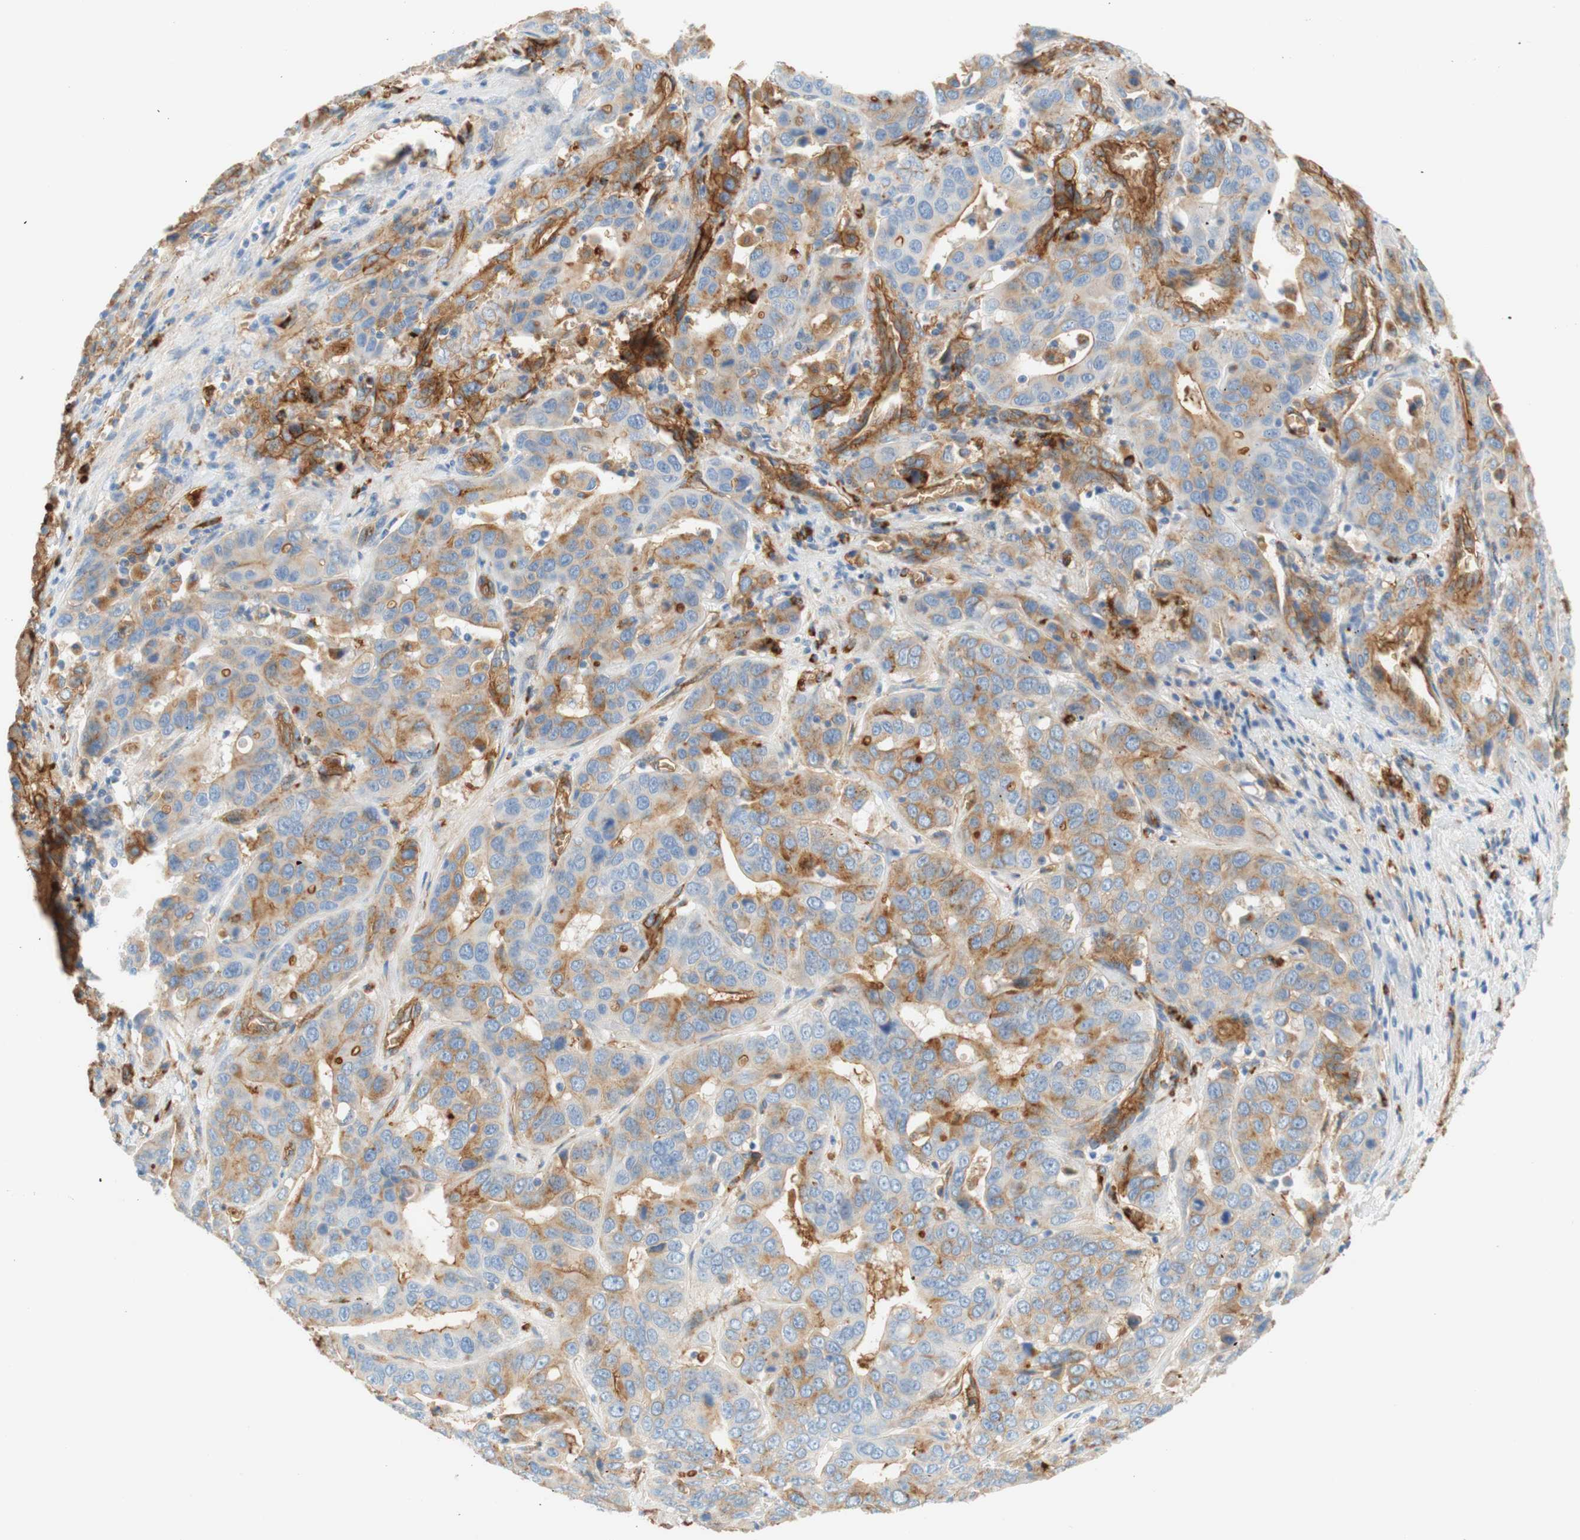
{"staining": {"intensity": "weak", "quantity": "25%-75%", "location": "cytoplasmic/membranous"}, "tissue": "liver cancer", "cell_type": "Tumor cells", "image_type": "cancer", "snomed": [{"axis": "morphology", "description": "Cholangiocarcinoma"}, {"axis": "topography", "description": "Liver"}], "caption": "Liver cancer (cholangiocarcinoma) stained with a brown dye demonstrates weak cytoplasmic/membranous positive staining in about 25%-75% of tumor cells.", "gene": "STOM", "patient": {"sex": "female", "age": 52}}